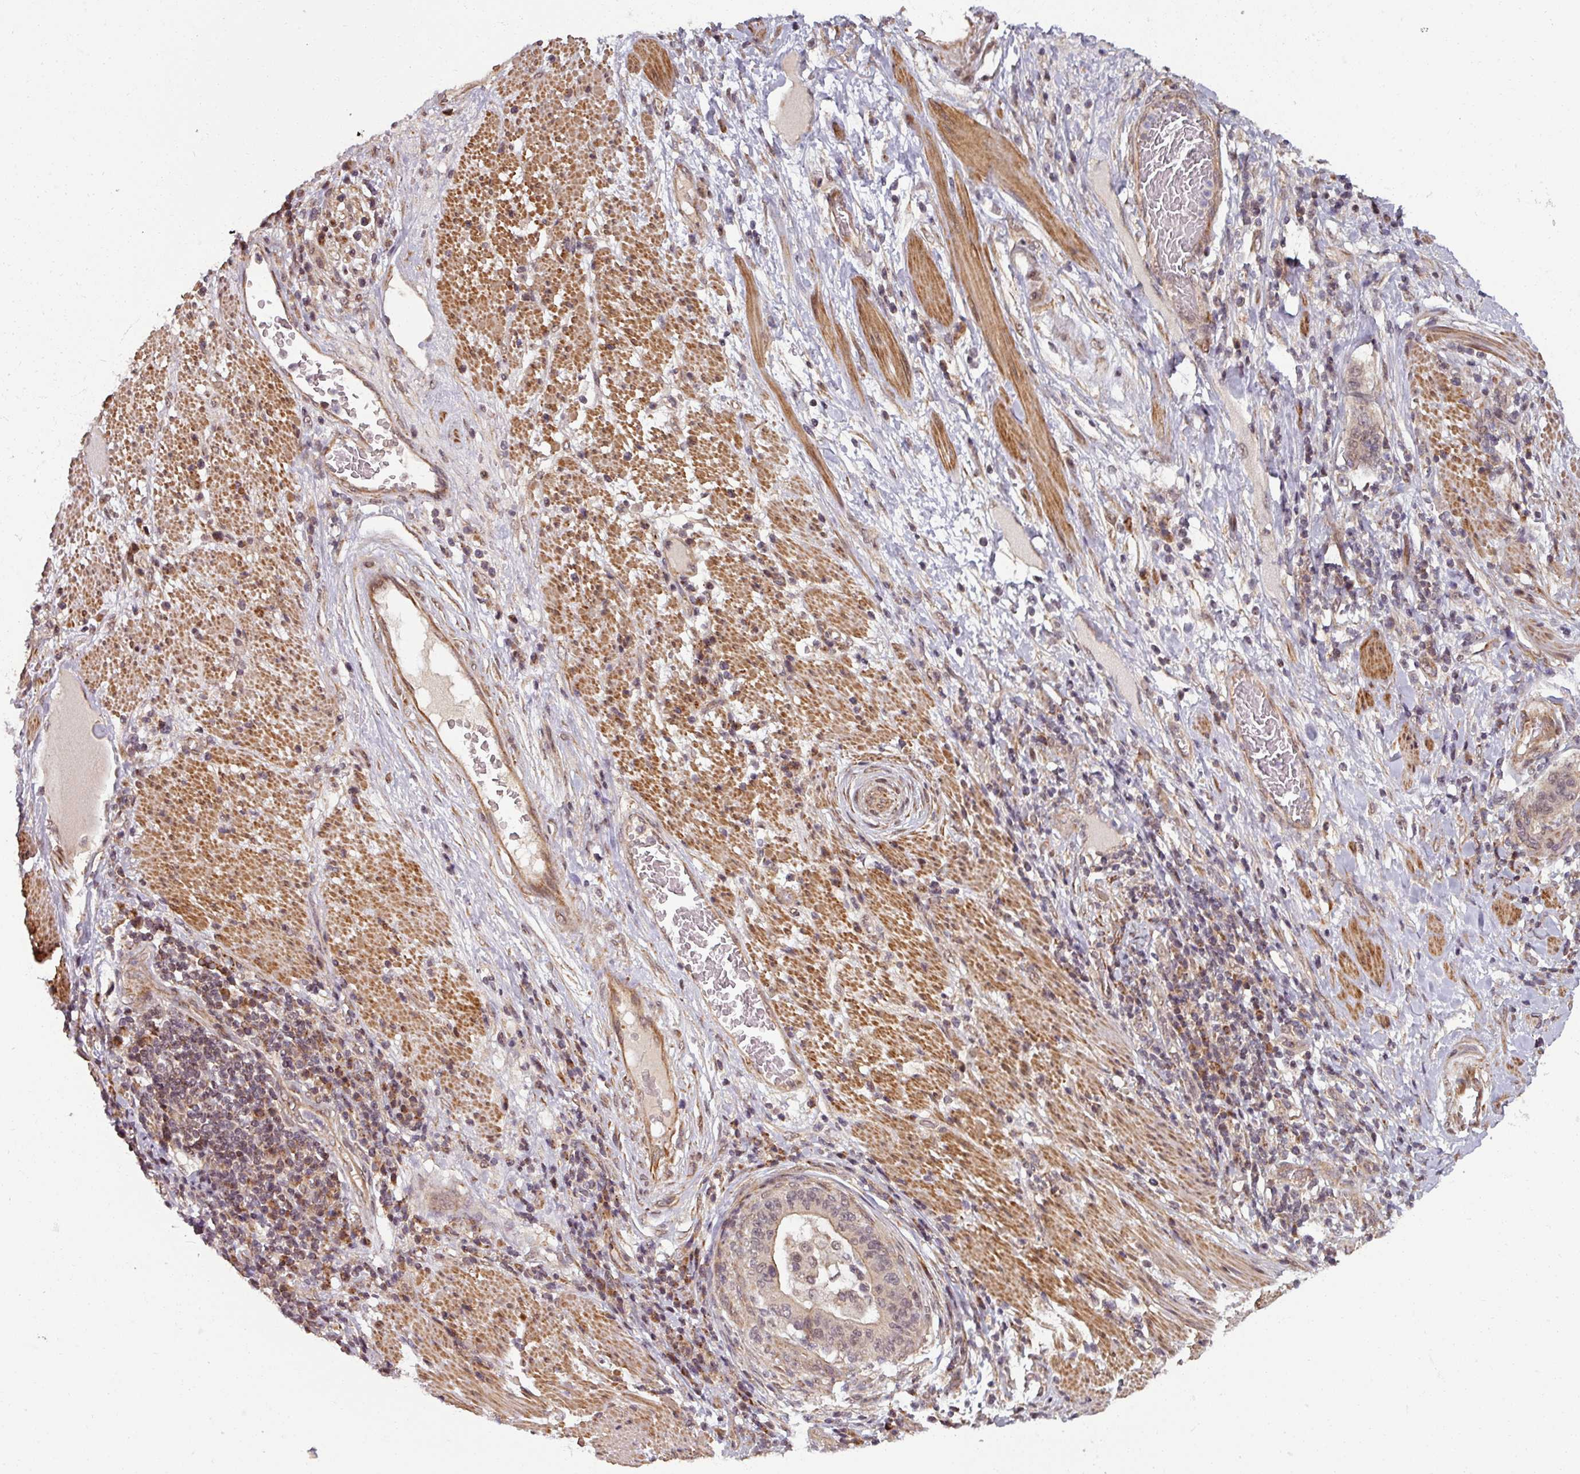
{"staining": {"intensity": "weak", "quantity": ">75%", "location": "cytoplasmic/membranous,nuclear"}, "tissue": "stomach cancer", "cell_type": "Tumor cells", "image_type": "cancer", "snomed": [{"axis": "morphology", "description": "Normal tissue, NOS"}, {"axis": "morphology", "description": "Adenocarcinoma, NOS"}, {"axis": "topography", "description": "Stomach"}], "caption": "Human adenocarcinoma (stomach) stained with a brown dye displays weak cytoplasmic/membranous and nuclear positive positivity in approximately >75% of tumor cells.", "gene": "SWI5", "patient": {"sex": "female", "age": 64}}